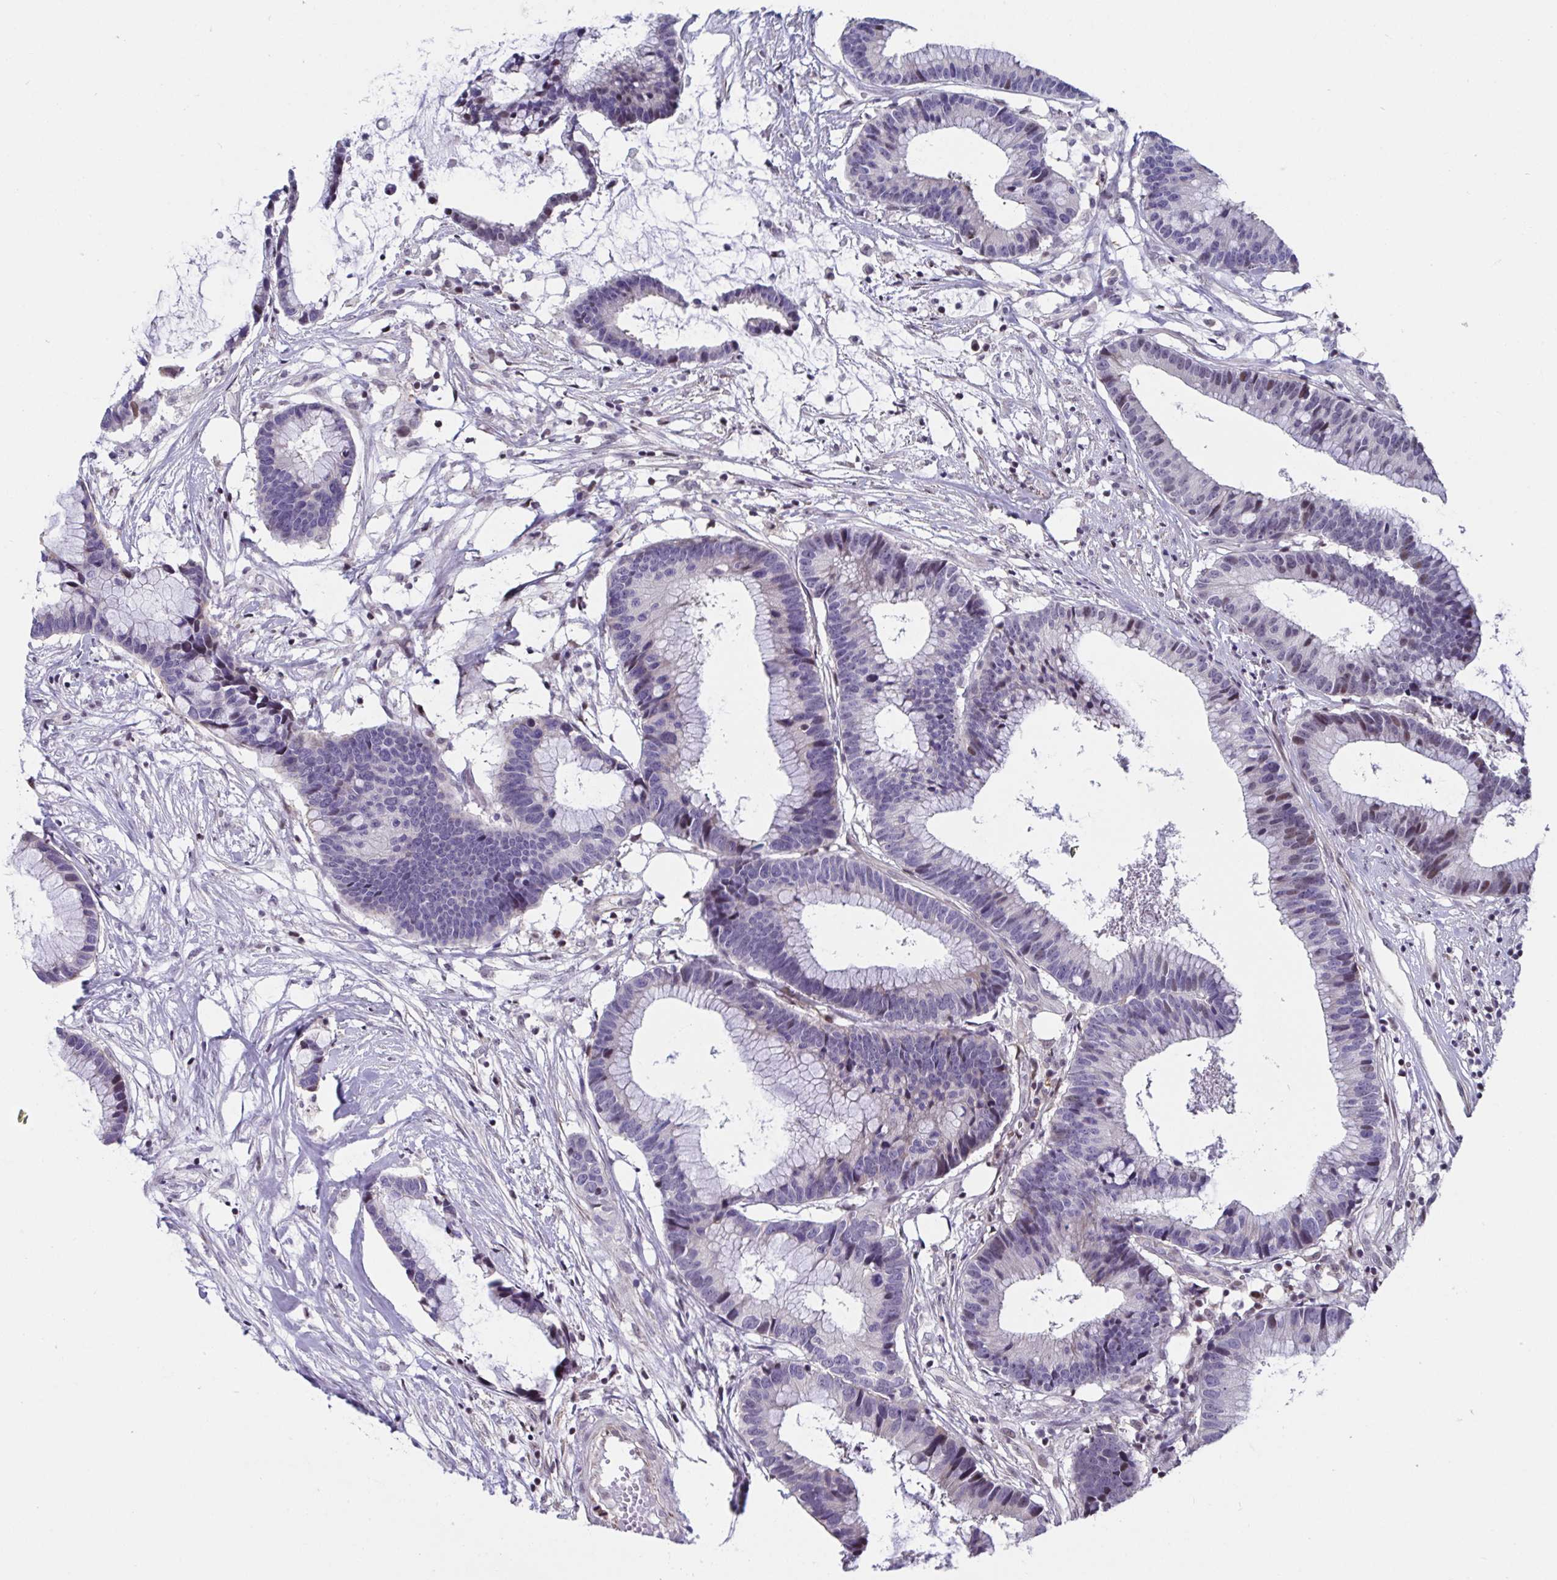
{"staining": {"intensity": "weak", "quantity": "<25%", "location": "nuclear"}, "tissue": "colorectal cancer", "cell_type": "Tumor cells", "image_type": "cancer", "snomed": [{"axis": "morphology", "description": "Adenocarcinoma, NOS"}, {"axis": "topography", "description": "Colon"}], "caption": "This is a micrograph of immunohistochemistry (IHC) staining of adenocarcinoma (colorectal), which shows no expression in tumor cells.", "gene": "WDR72", "patient": {"sex": "female", "age": 78}}